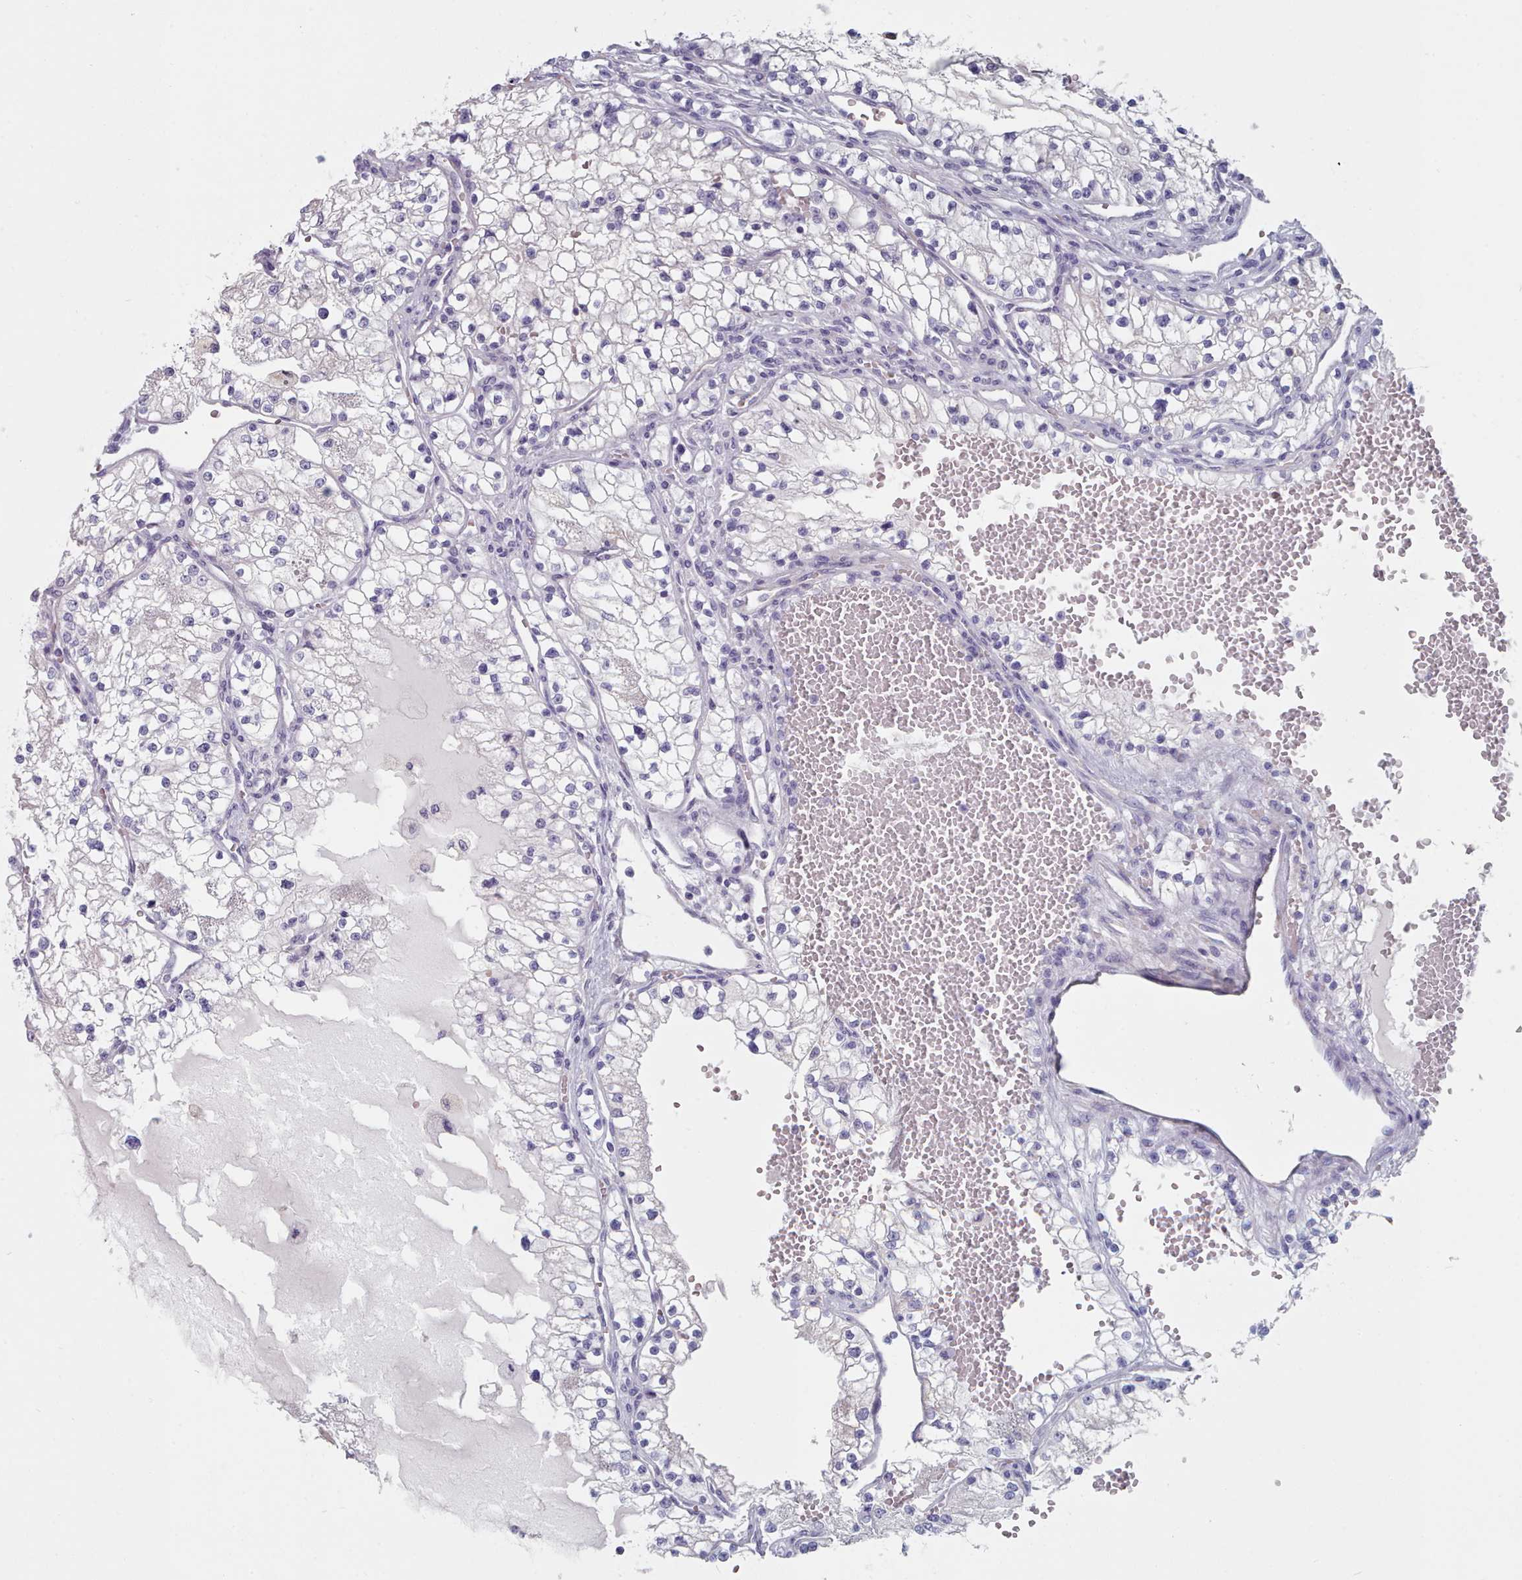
{"staining": {"intensity": "negative", "quantity": "none", "location": "none"}, "tissue": "renal cancer", "cell_type": "Tumor cells", "image_type": "cancer", "snomed": [{"axis": "morphology", "description": "Normal tissue, NOS"}, {"axis": "morphology", "description": "Adenocarcinoma, NOS"}, {"axis": "topography", "description": "Kidney"}], "caption": "Immunohistochemical staining of human renal adenocarcinoma shows no significant positivity in tumor cells.", "gene": "HAO1", "patient": {"sex": "male", "age": 68}}